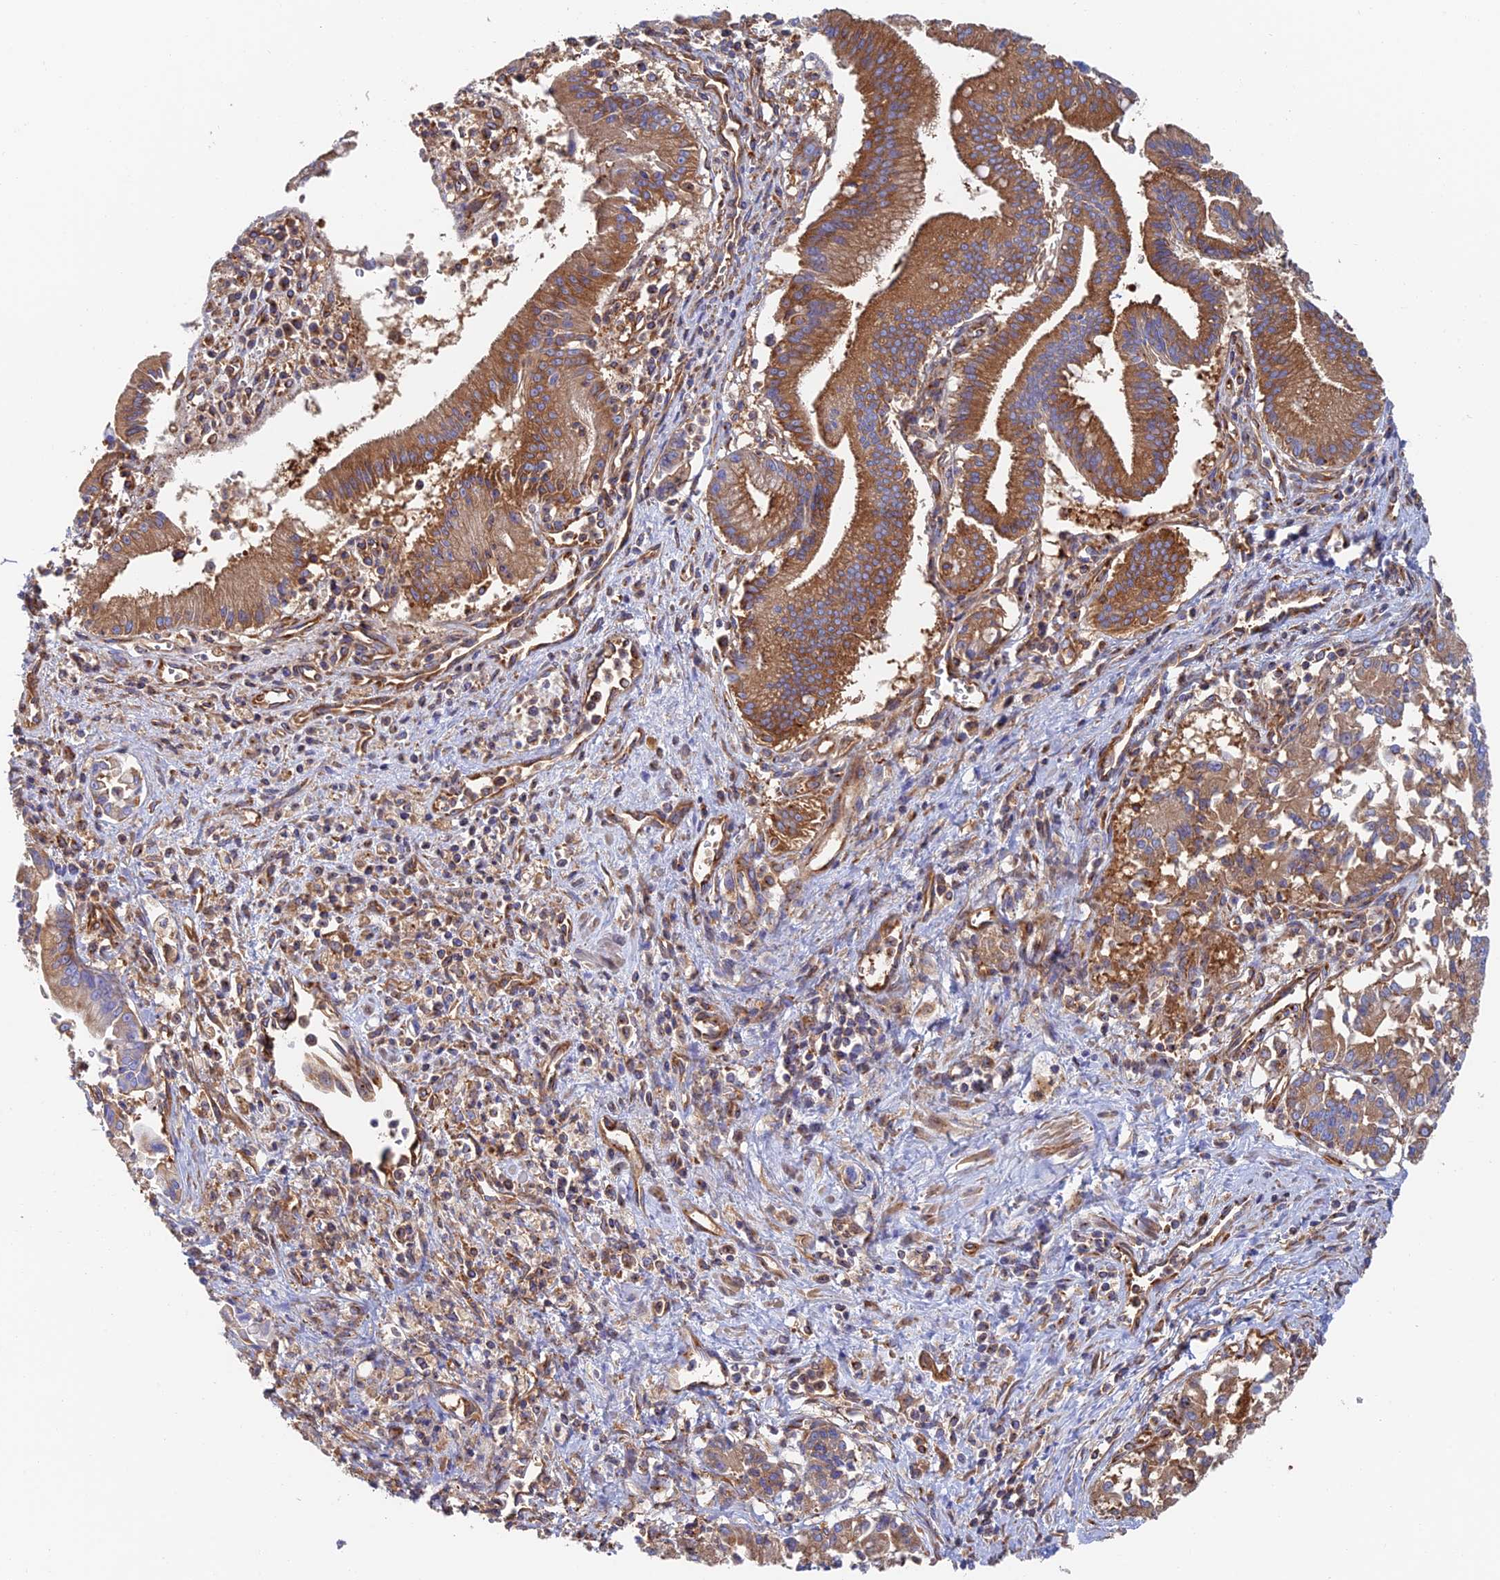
{"staining": {"intensity": "moderate", "quantity": ">75%", "location": "cytoplasmic/membranous"}, "tissue": "pancreatic cancer", "cell_type": "Tumor cells", "image_type": "cancer", "snomed": [{"axis": "morphology", "description": "Adenocarcinoma, NOS"}, {"axis": "topography", "description": "Pancreas"}], "caption": "This photomicrograph demonstrates pancreatic cancer (adenocarcinoma) stained with immunohistochemistry (IHC) to label a protein in brown. The cytoplasmic/membranous of tumor cells show moderate positivity for the protein. Nuclei are counter-stained blue.", "gene": "DCTN2", "patient": {"sex": "male", "age": 78}}